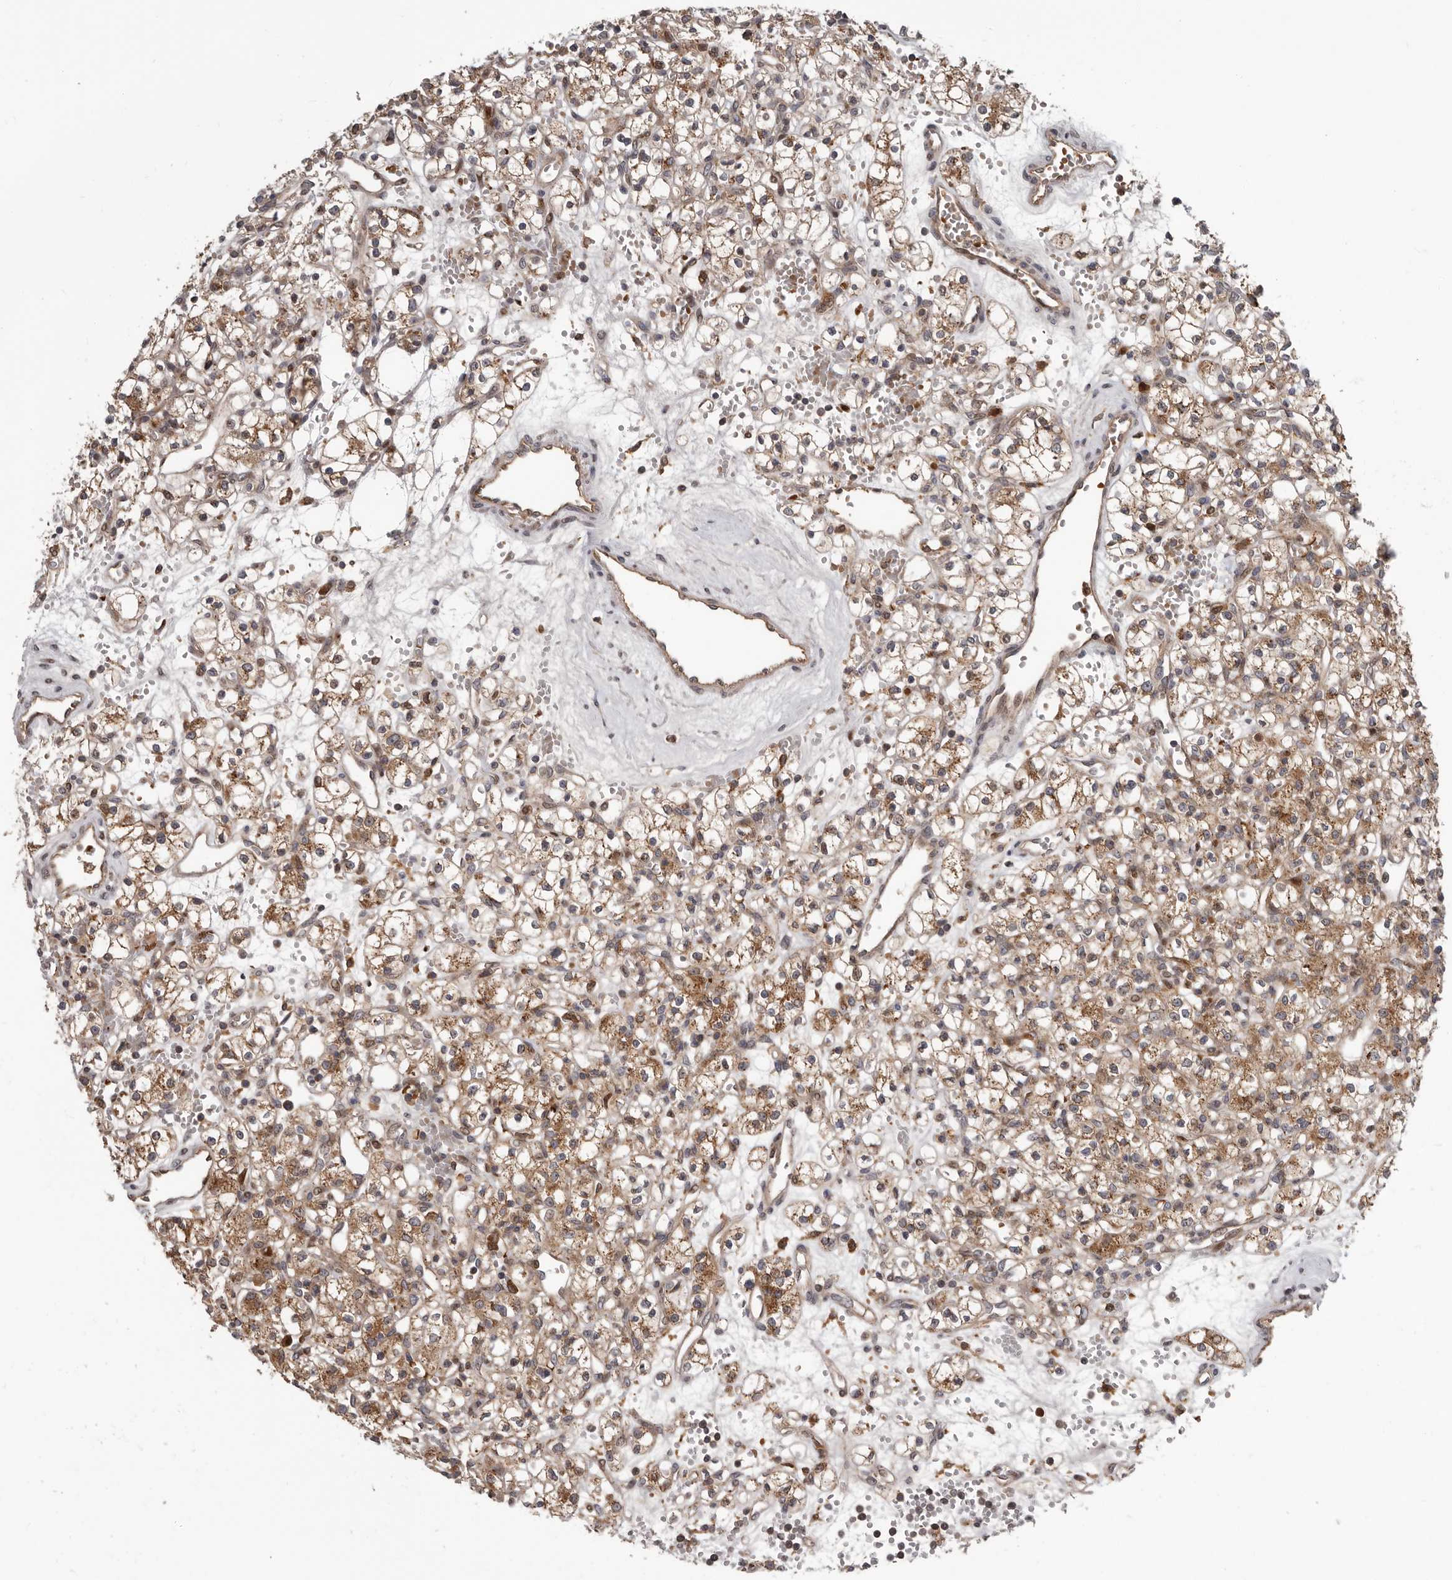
{"staining": {"intensity": "moderate", "quantity": ">75%", "location": "cytoplasmic/membranous"}, "tissue": "renal cancer", "cell_type": "Tumor cells", "image_type": "cancer", "snomed": [{"axis": "morphology", "description": "Adenocarcinoma, NOS"}, {"axis": "topography", "description": "Kidney"}], "caption": "Renal cancer (adenocarcinoma) stained with a protein marker demonstrates moderate staining in tumor cells.", "gene": "FGFR4", "patient": {"sex": "female", "age": 59}}